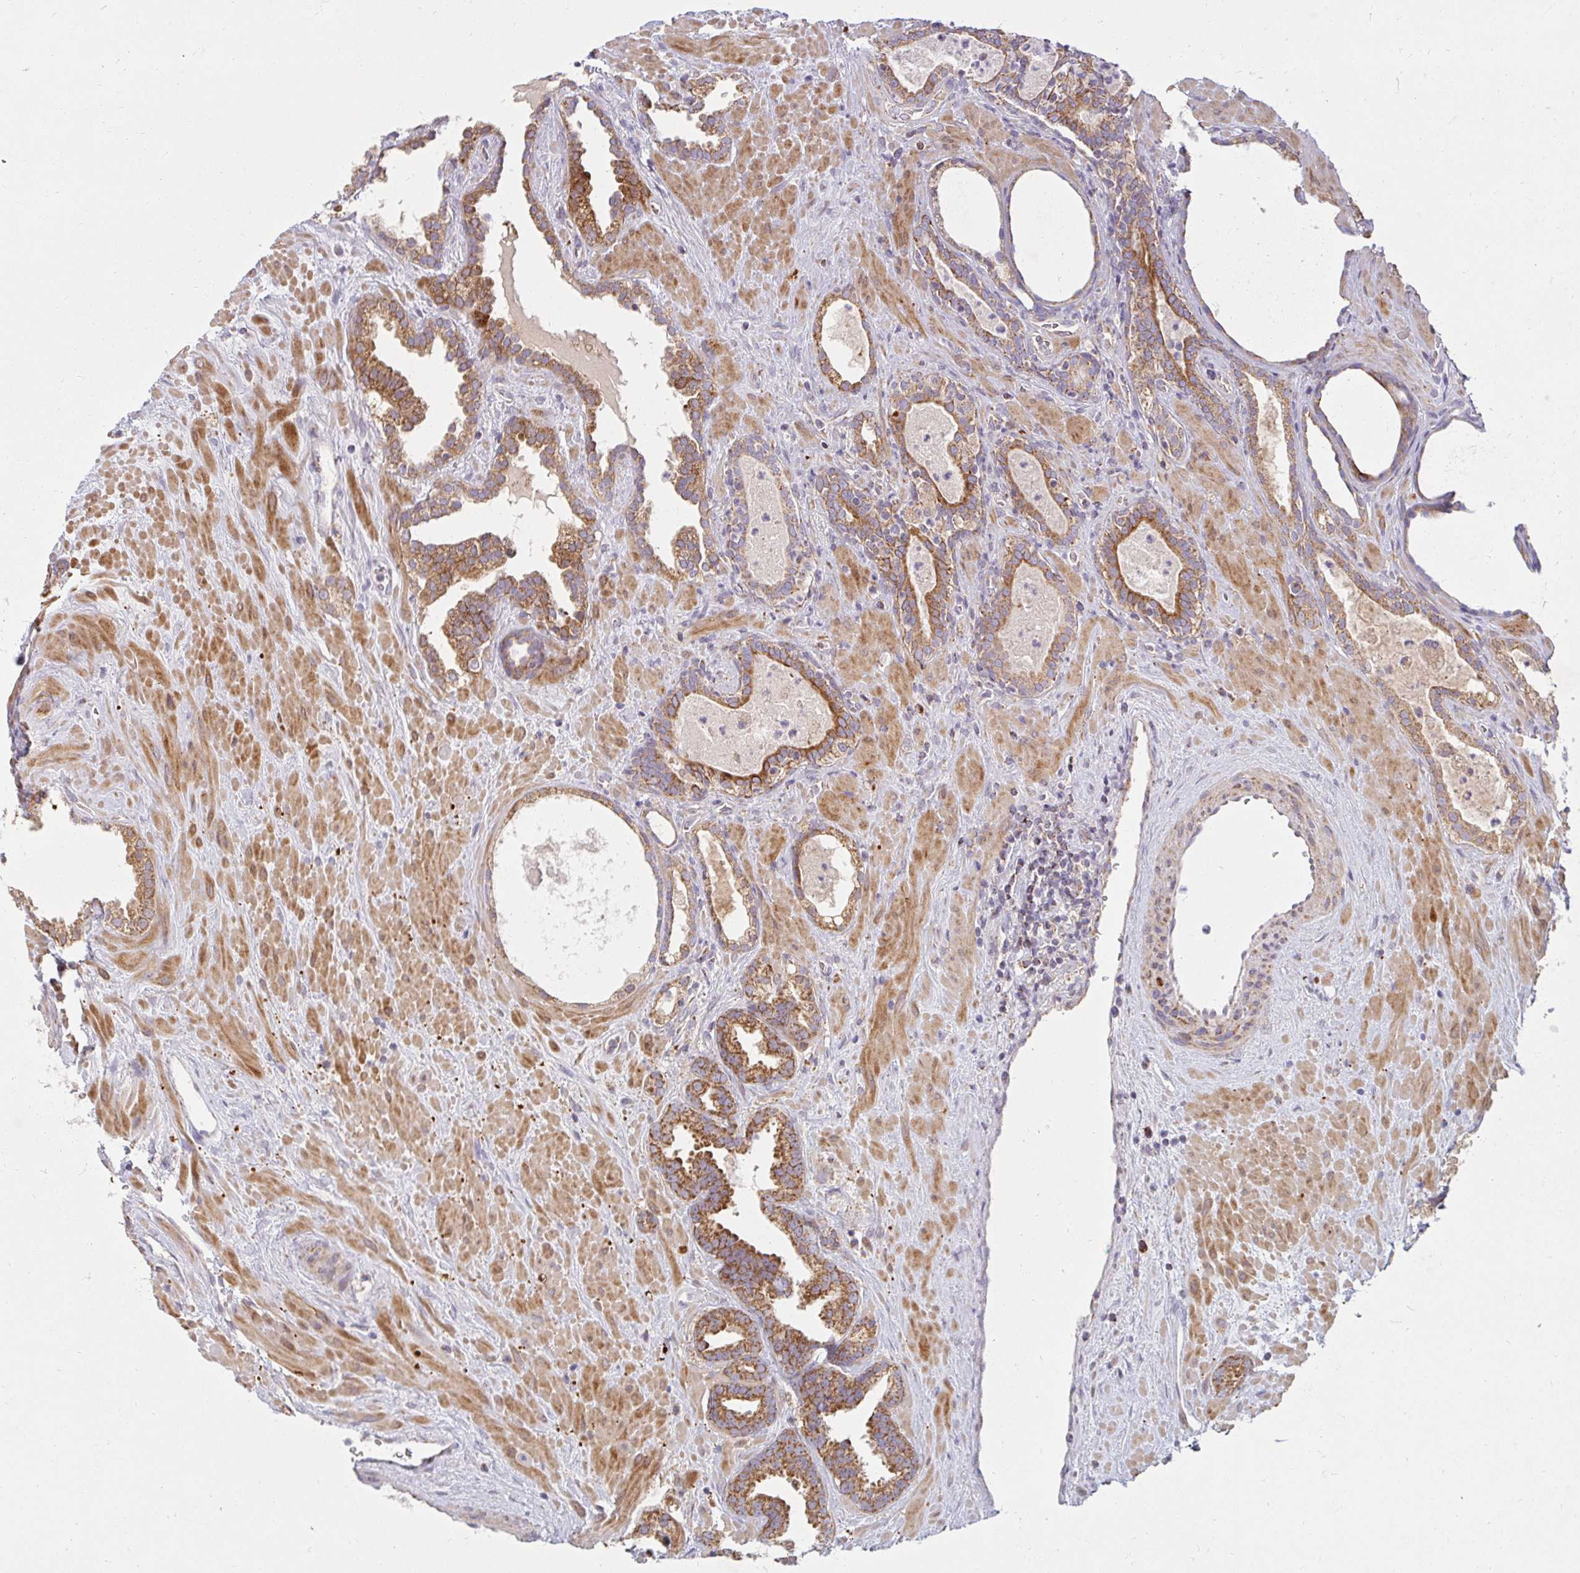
{"staining": {"intensity": "moderate", "quantity": ">75%", "location": "cytoplasmic/membranous"}, "tissue": "prostate cancer", "cell_type": "Tumor cells", "image_type": "cancer", "snomed": [{"axis": "morphology", "description": "Adenocarcinoma, Low grade"}, {"axis": "topography", "description": "Prostate"}], "caption": "Tumor cells demonstrate medium levels of moderate cytoplasmic/membranous staining in about >75% of cells in prostate cancer. (Stains: DAB (3,3'-diaminobenzidine) in brown, nuclei in blue, Microscopy: brightfield microscopy at high magnification).", "gene": "SKP2", "patient": {"sex": "male", "age": 62}}